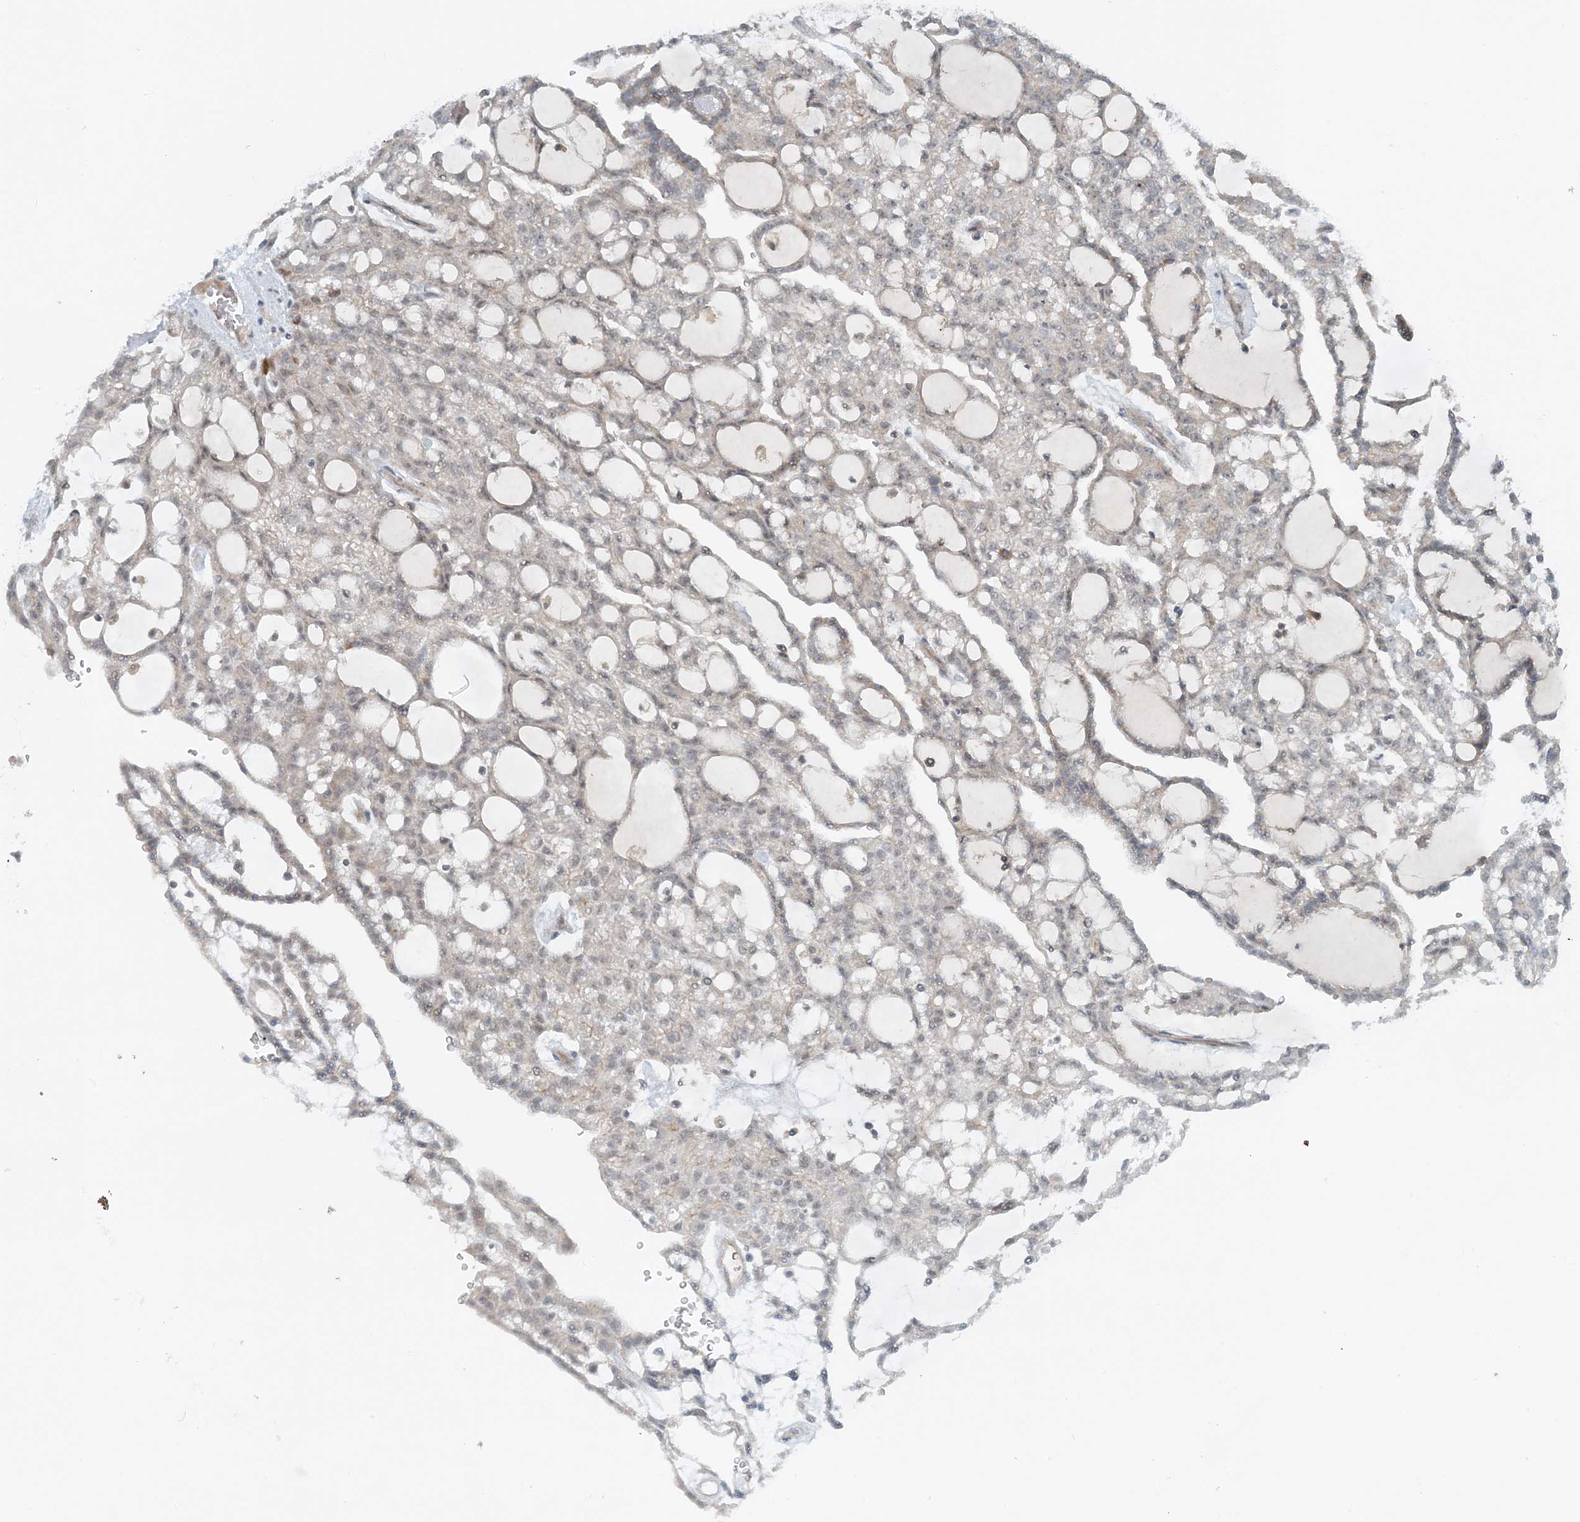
{"staining": {"intensity": "weak", "quantity": "<25%", "location": "cytoplasmic/membranous,nuclear"}, "tissue": "renal cancer", "cell_type": "Tumor cells", "image_type": "cancer", "snomed": [{"axis": "morphology", "description": "Adenocarcinoma, NOS"}, {"axis": "topography", "description": "Kidney"}], "caption": "Tumor cells are negative for protein expression in human adenocarcinoma (renal). The staining is performed using DAB brown chromogen with nuclei counter-stained in using hematoxylin.", "gene": "MITD1", "patient": {"sex": "male", "age": 63}}